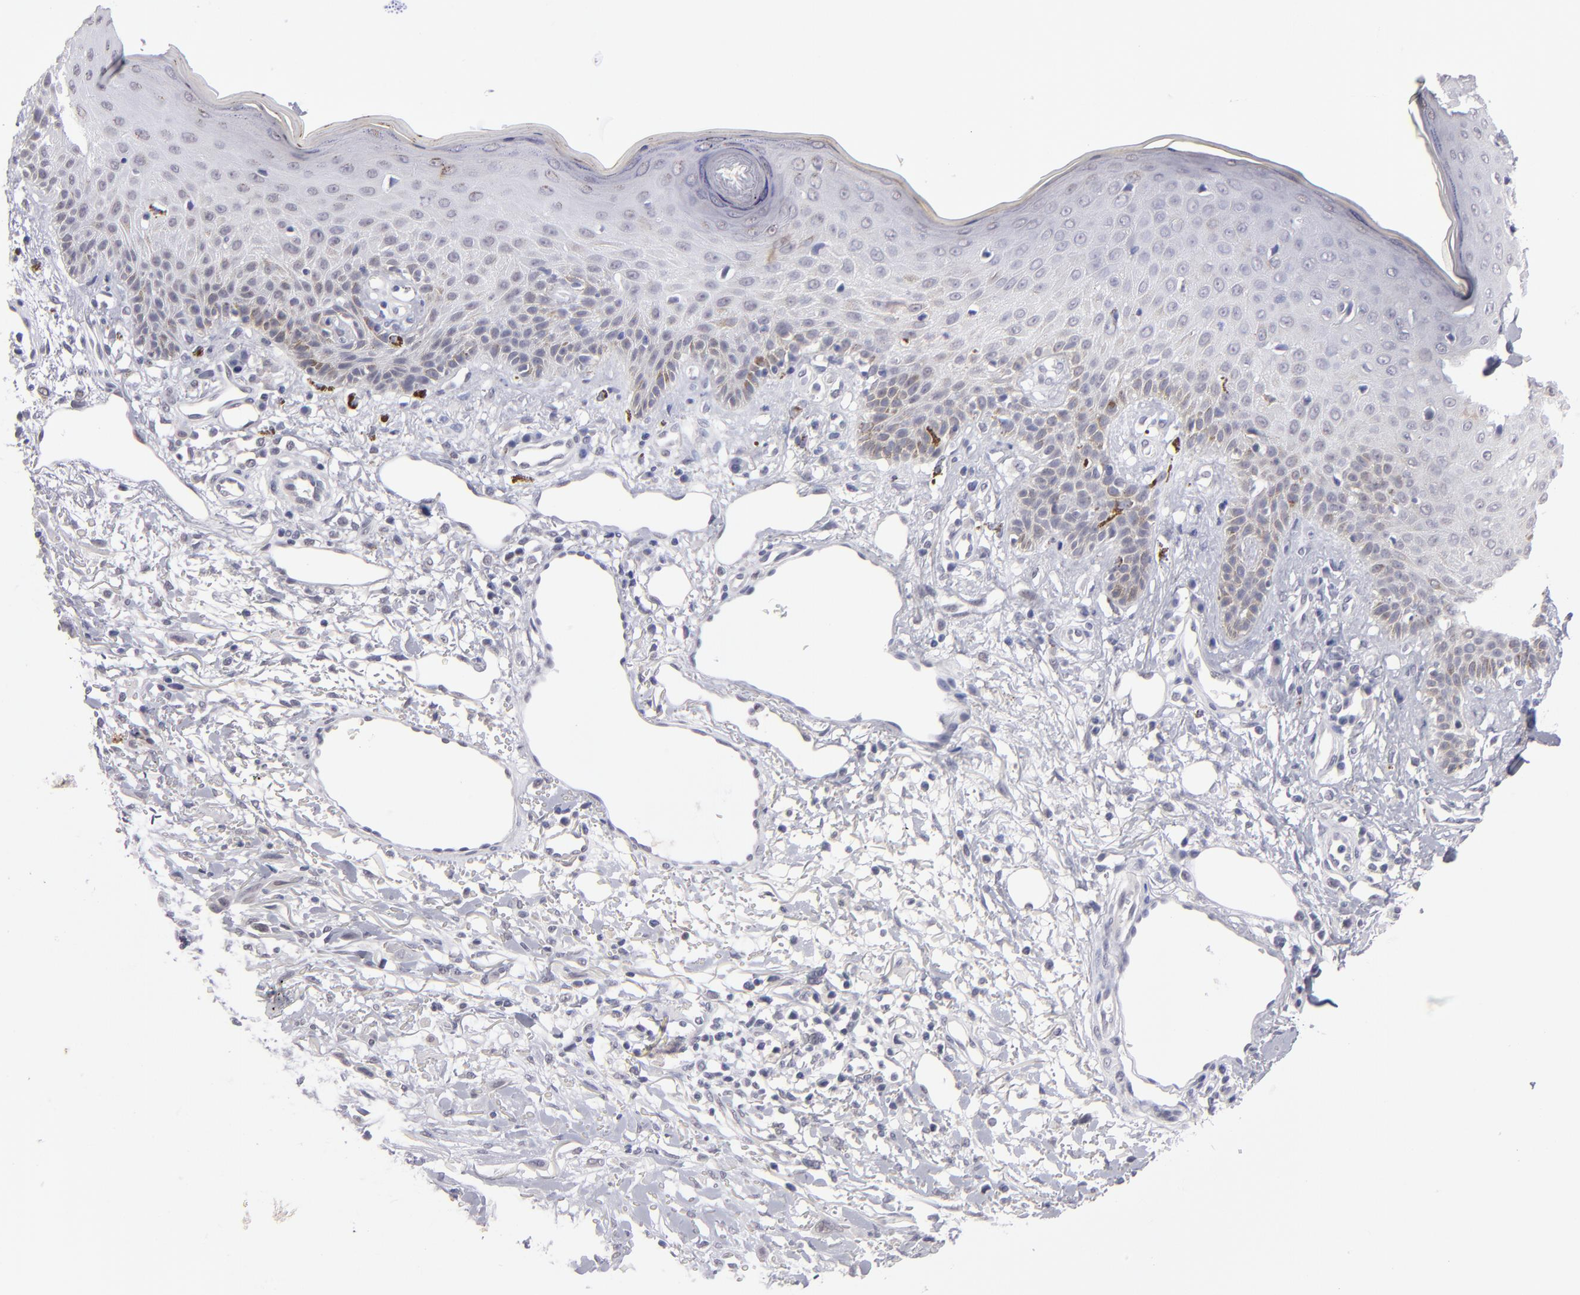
{"staining": {"intensity": "negative", "quantity": "none", "location": "none"}, "tissue": "skin cancer", "cell_type": "Tumor cells", "image_type": "cancer", "snomed": [{"axis": "morphology", "description": "Squamous cell carcinoma, NOS"}, {"axis": "topography", "description": "Skin"}], "caption": "This is an immunohistochemistry image of human skin squamous cell carcinoma. There is no staining in tumor cells.", "gene": "TEX11", "patient": {"sex": "female", "age": 59}}